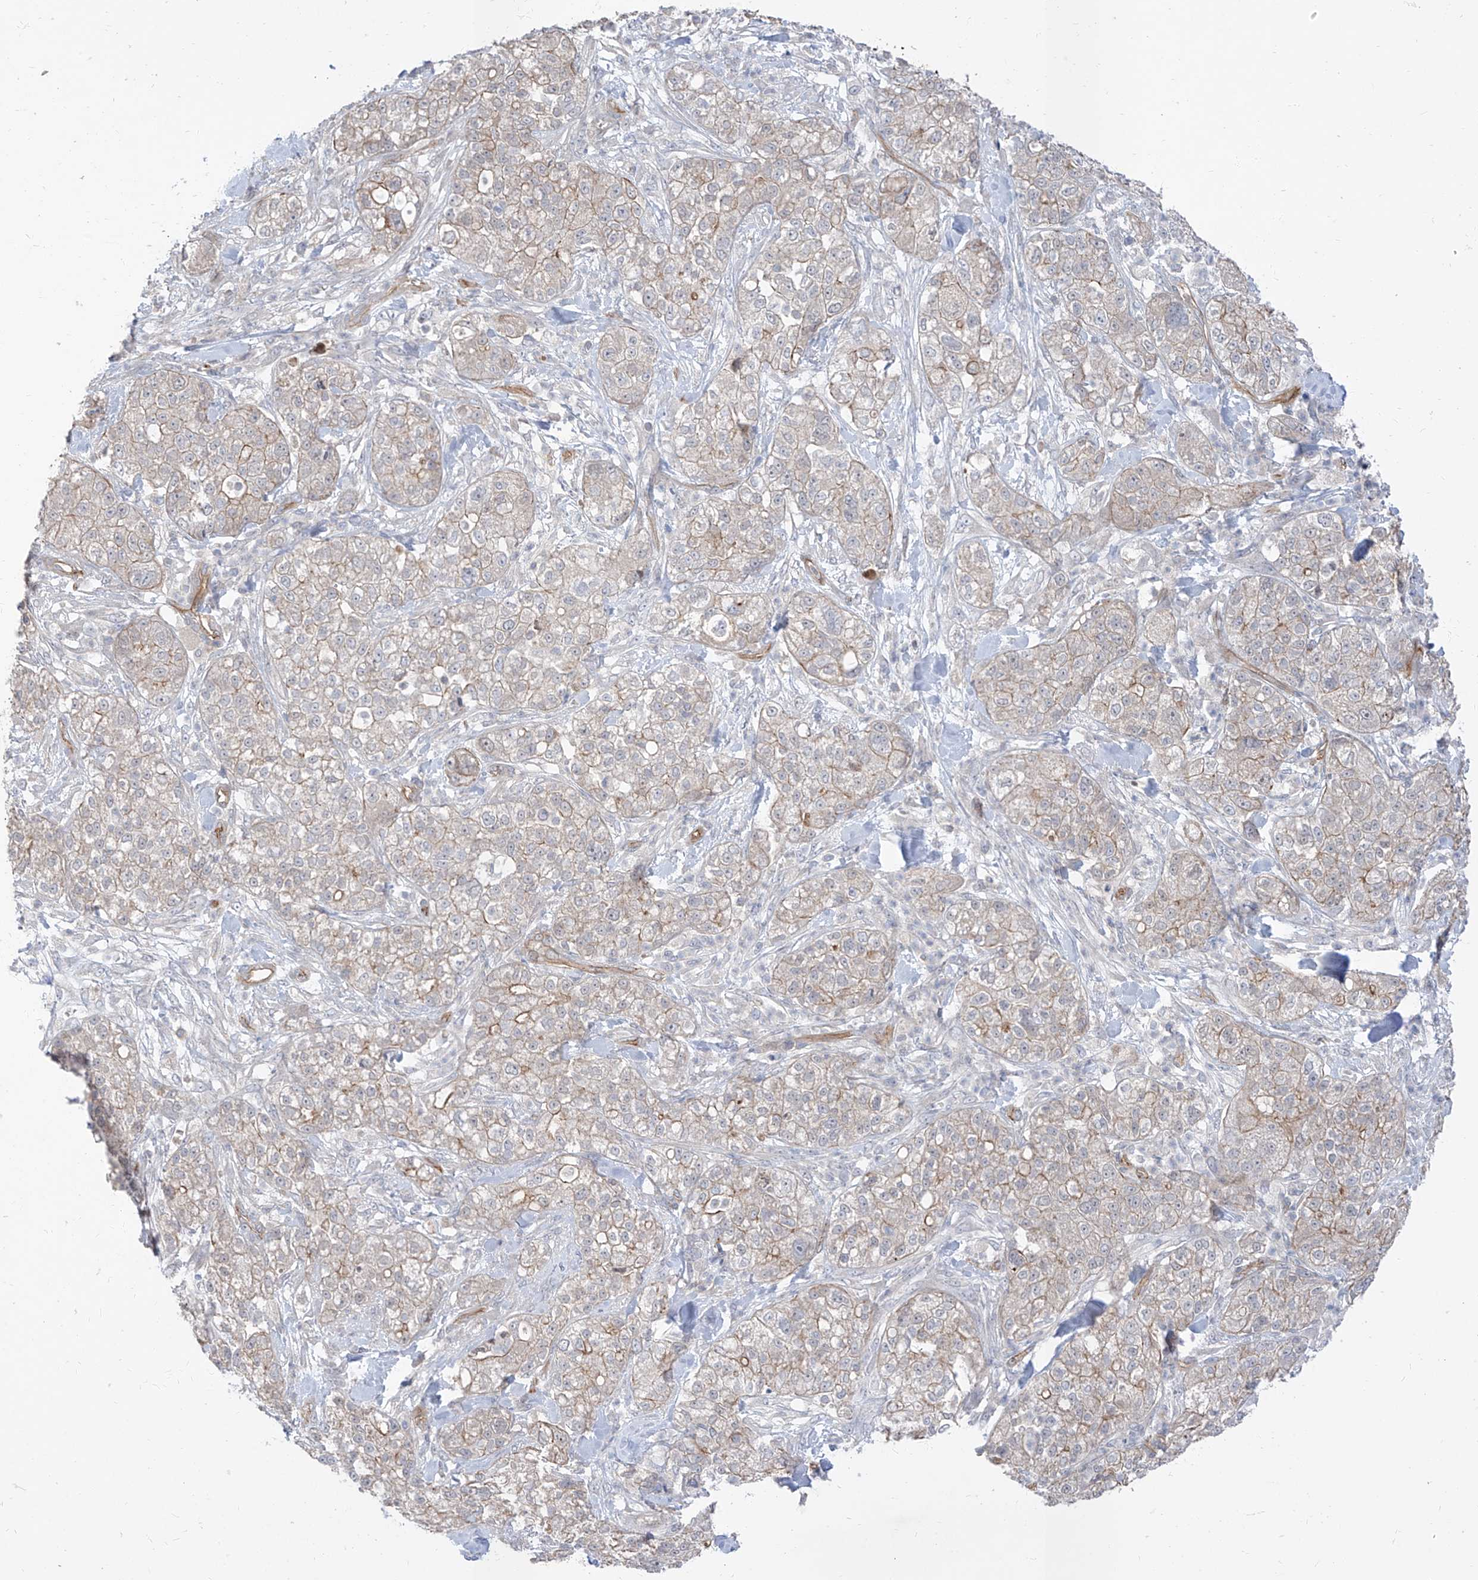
{"staining": {"intensity": "weak", "quantity": "<25%", "location": "cytoplasmic/membranous"}, "tissue": "pancreatic cancer", "cell_type": "Tumor cells", "image_type": "cancer", "snomed": [{"axis": "morphology", "description": "Adenocarcinoma, NOS"}, {"axis": "topography", "description": "Pancreas"}], "caption": "Immunohistochemistry (IHC) histopathology image of pancreatic adenocarcinoma stained for a protein (brown), which shows no positivity in tumor cells.", "gene": "EPHX4", "patient": {"sex": "female", "age": 78}}